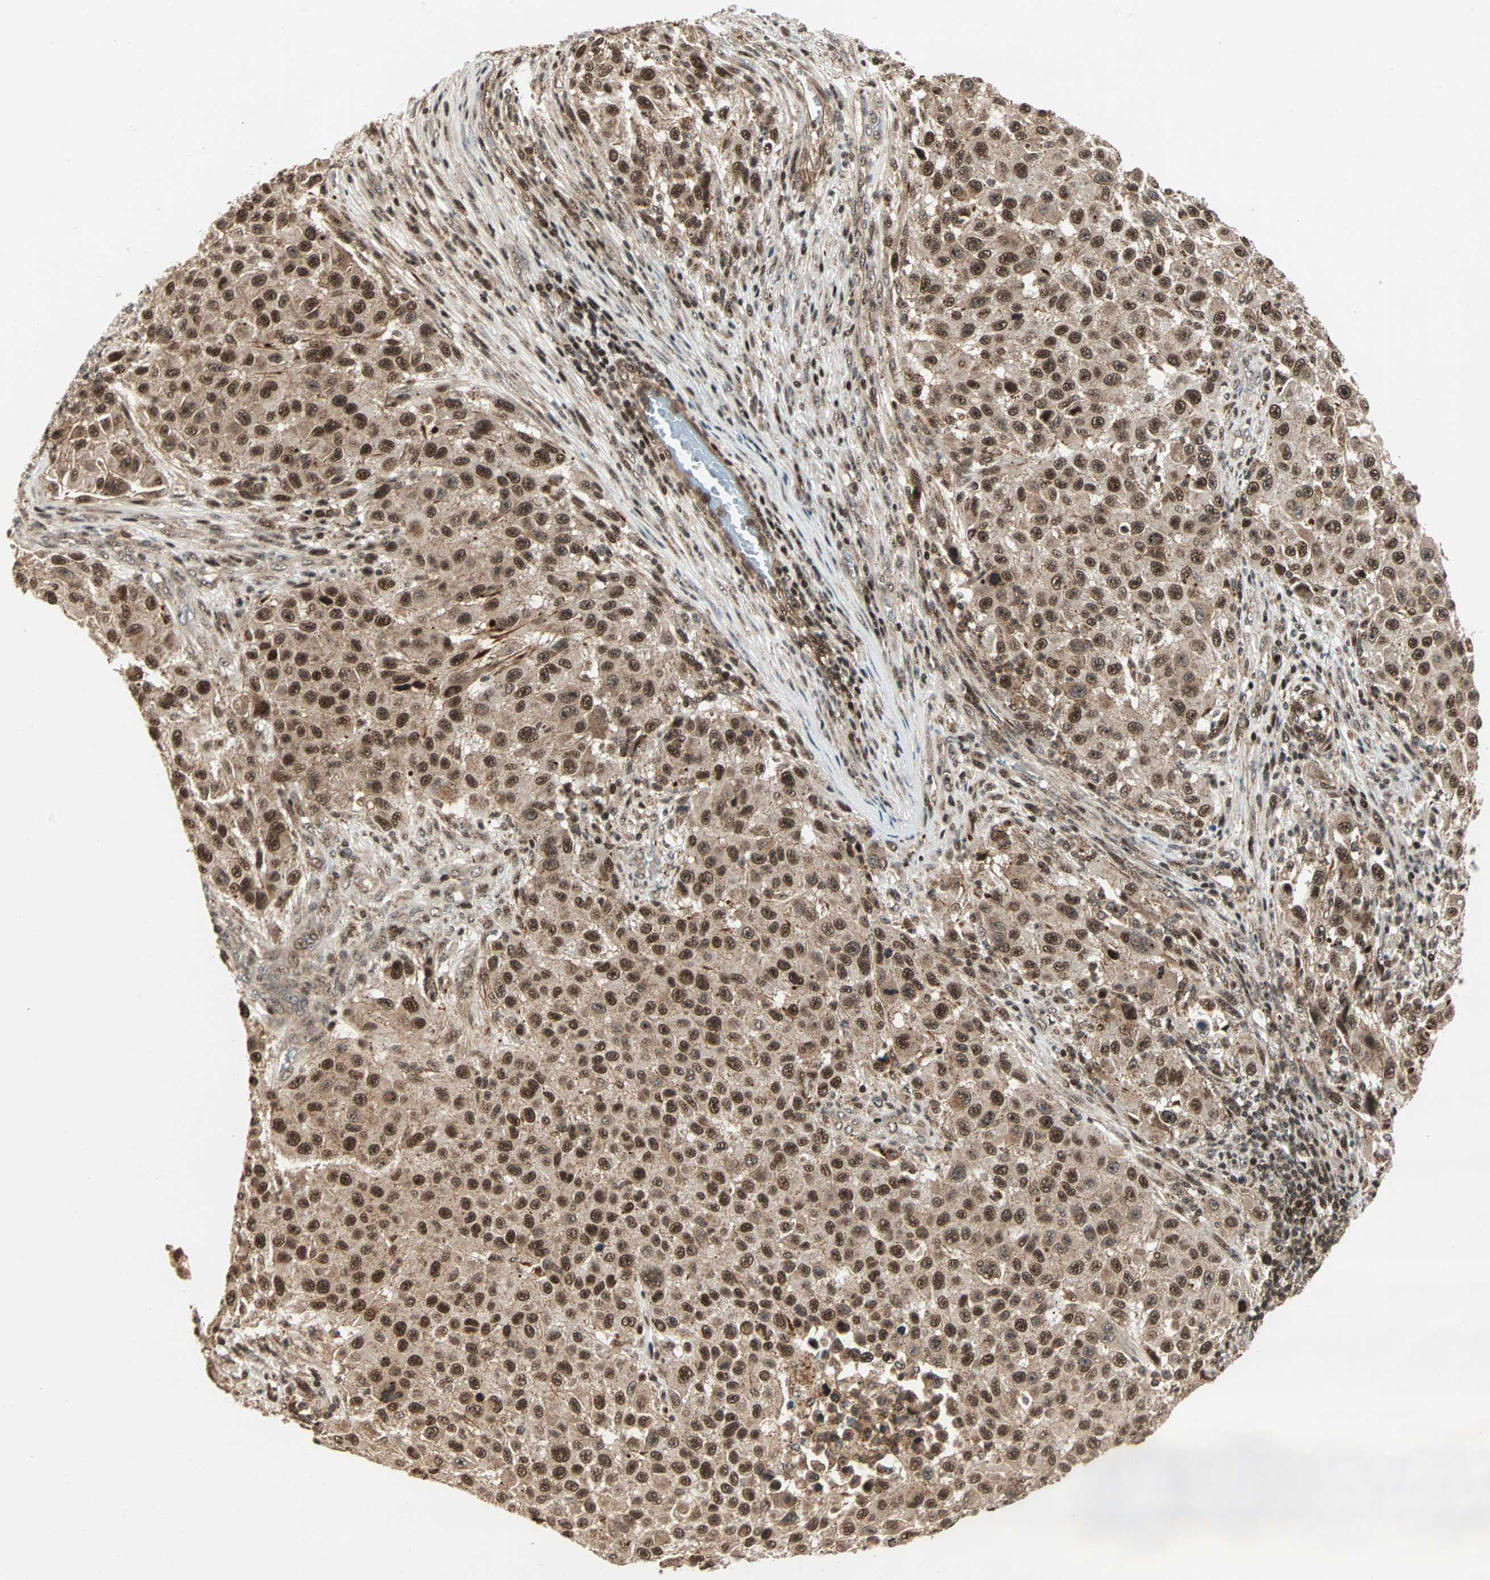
{"staining": {"intensity": "strong", "quantity": ">75%", "location": "cytoplasmic/membranous,nuclear"}, "tissue": "melanoma", "cell_type": "Tumor cells", "image_type": "cancer", "snomed": [{"axis": "morphology", "description": "Malignant melanoma, Metastatic site"}, {"axis": "topography", "description": "Lymph node"}], "caption": "Immunohistochemical staining of melanoma shows high levels of strong cytoplasmic/membranous and nuclear expression in about >75% of tumor cells.", "gene": "ZBED9", "patient": {"sex": "male", "age": 61}}